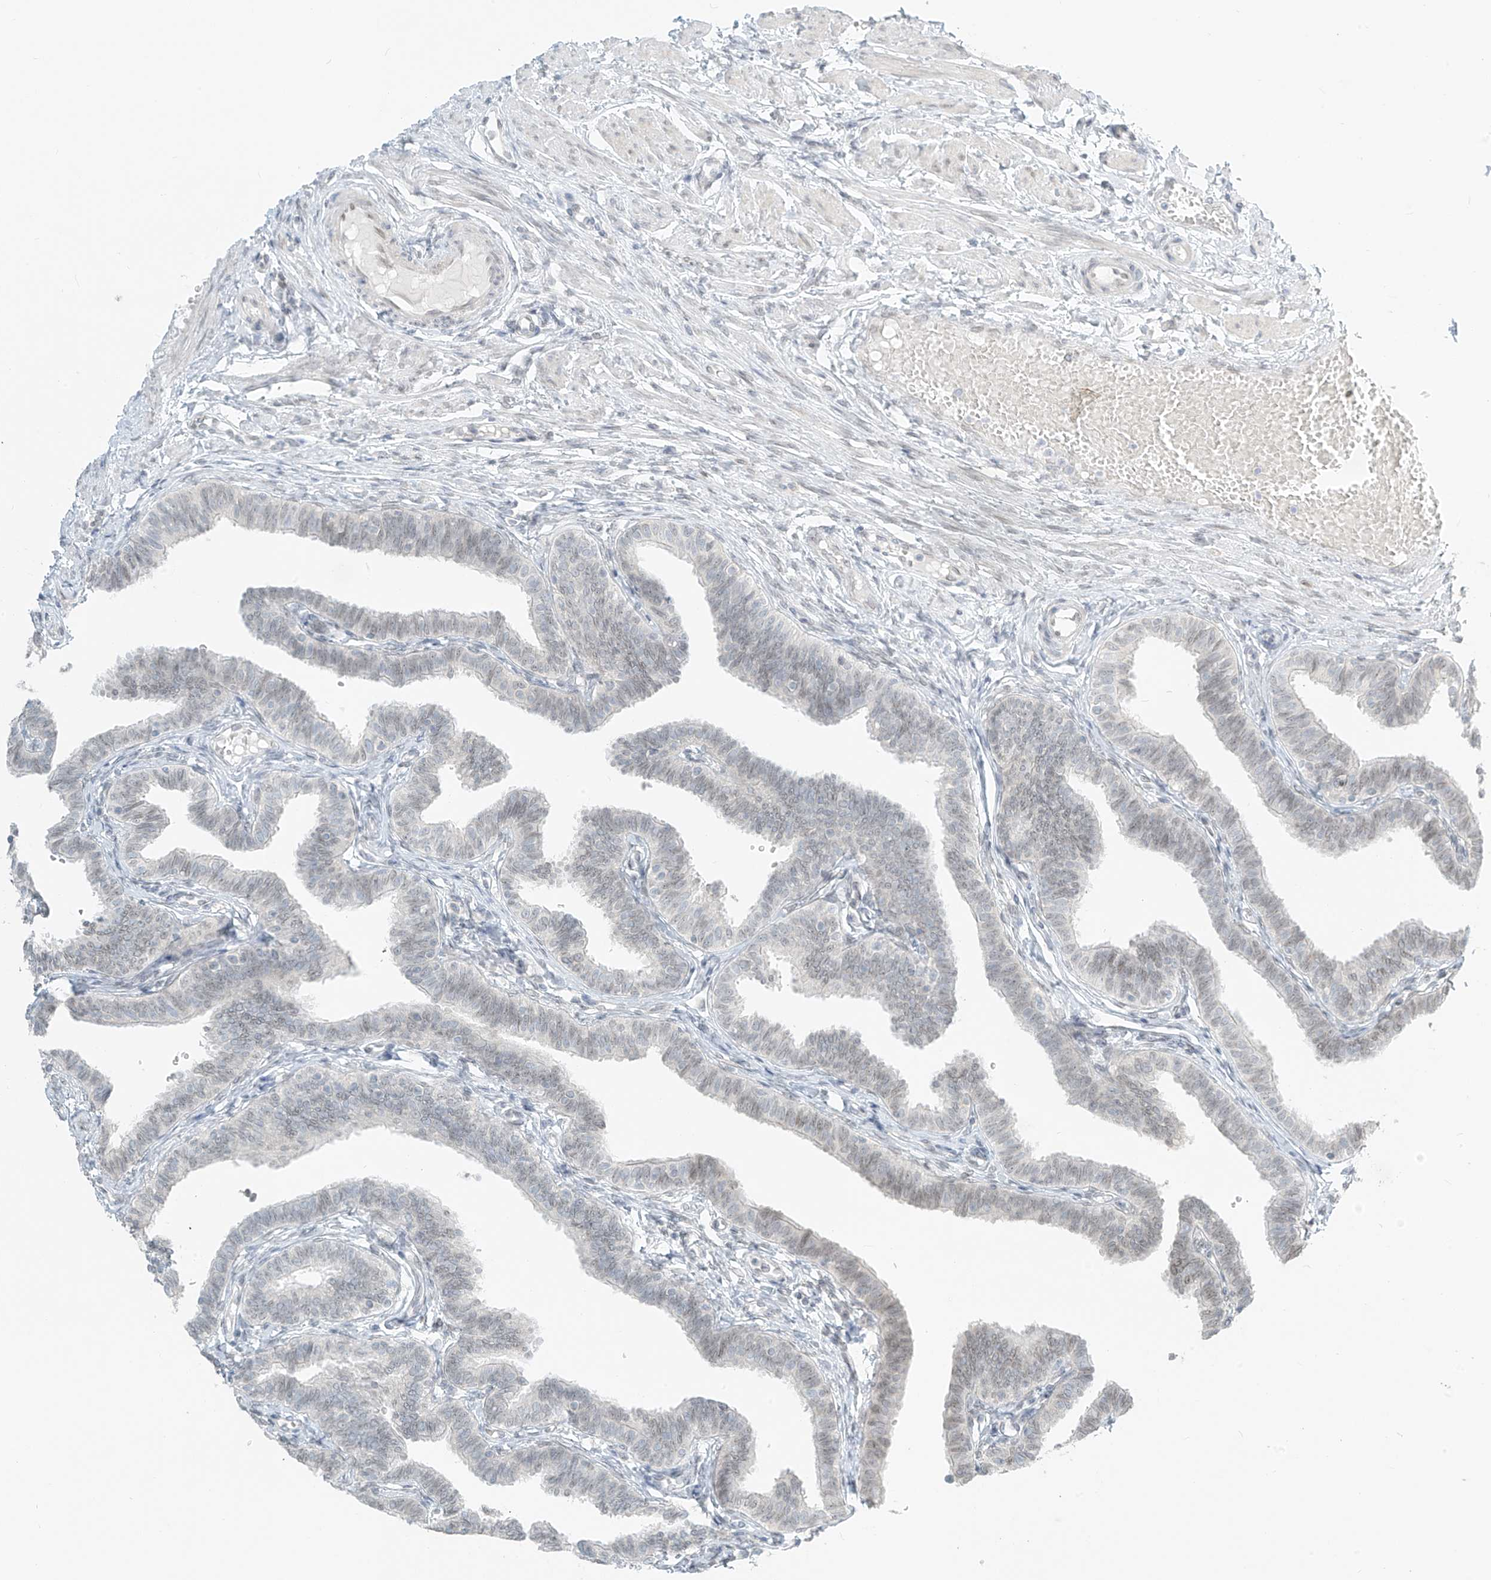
{"staining": {"intensity": "negative", "quantity": "none", "location": "none"}, "tissue": "fallopian tube", "cell_type": "Glandular cells", "image_type": "normal", "snomed": [{"axis": "morphology", "description": "Normal tissue, NOS"}, {"axis": "topography", "description": "Fallopian tube"}, {"axis": "topography", "description": "Ovary"}], "caption": "The micrograph exhibits no significant expression in glandular cells of fallopian tube.", "gene": "OSBPL7", "patient": {"sex": "female", "age": 23}}